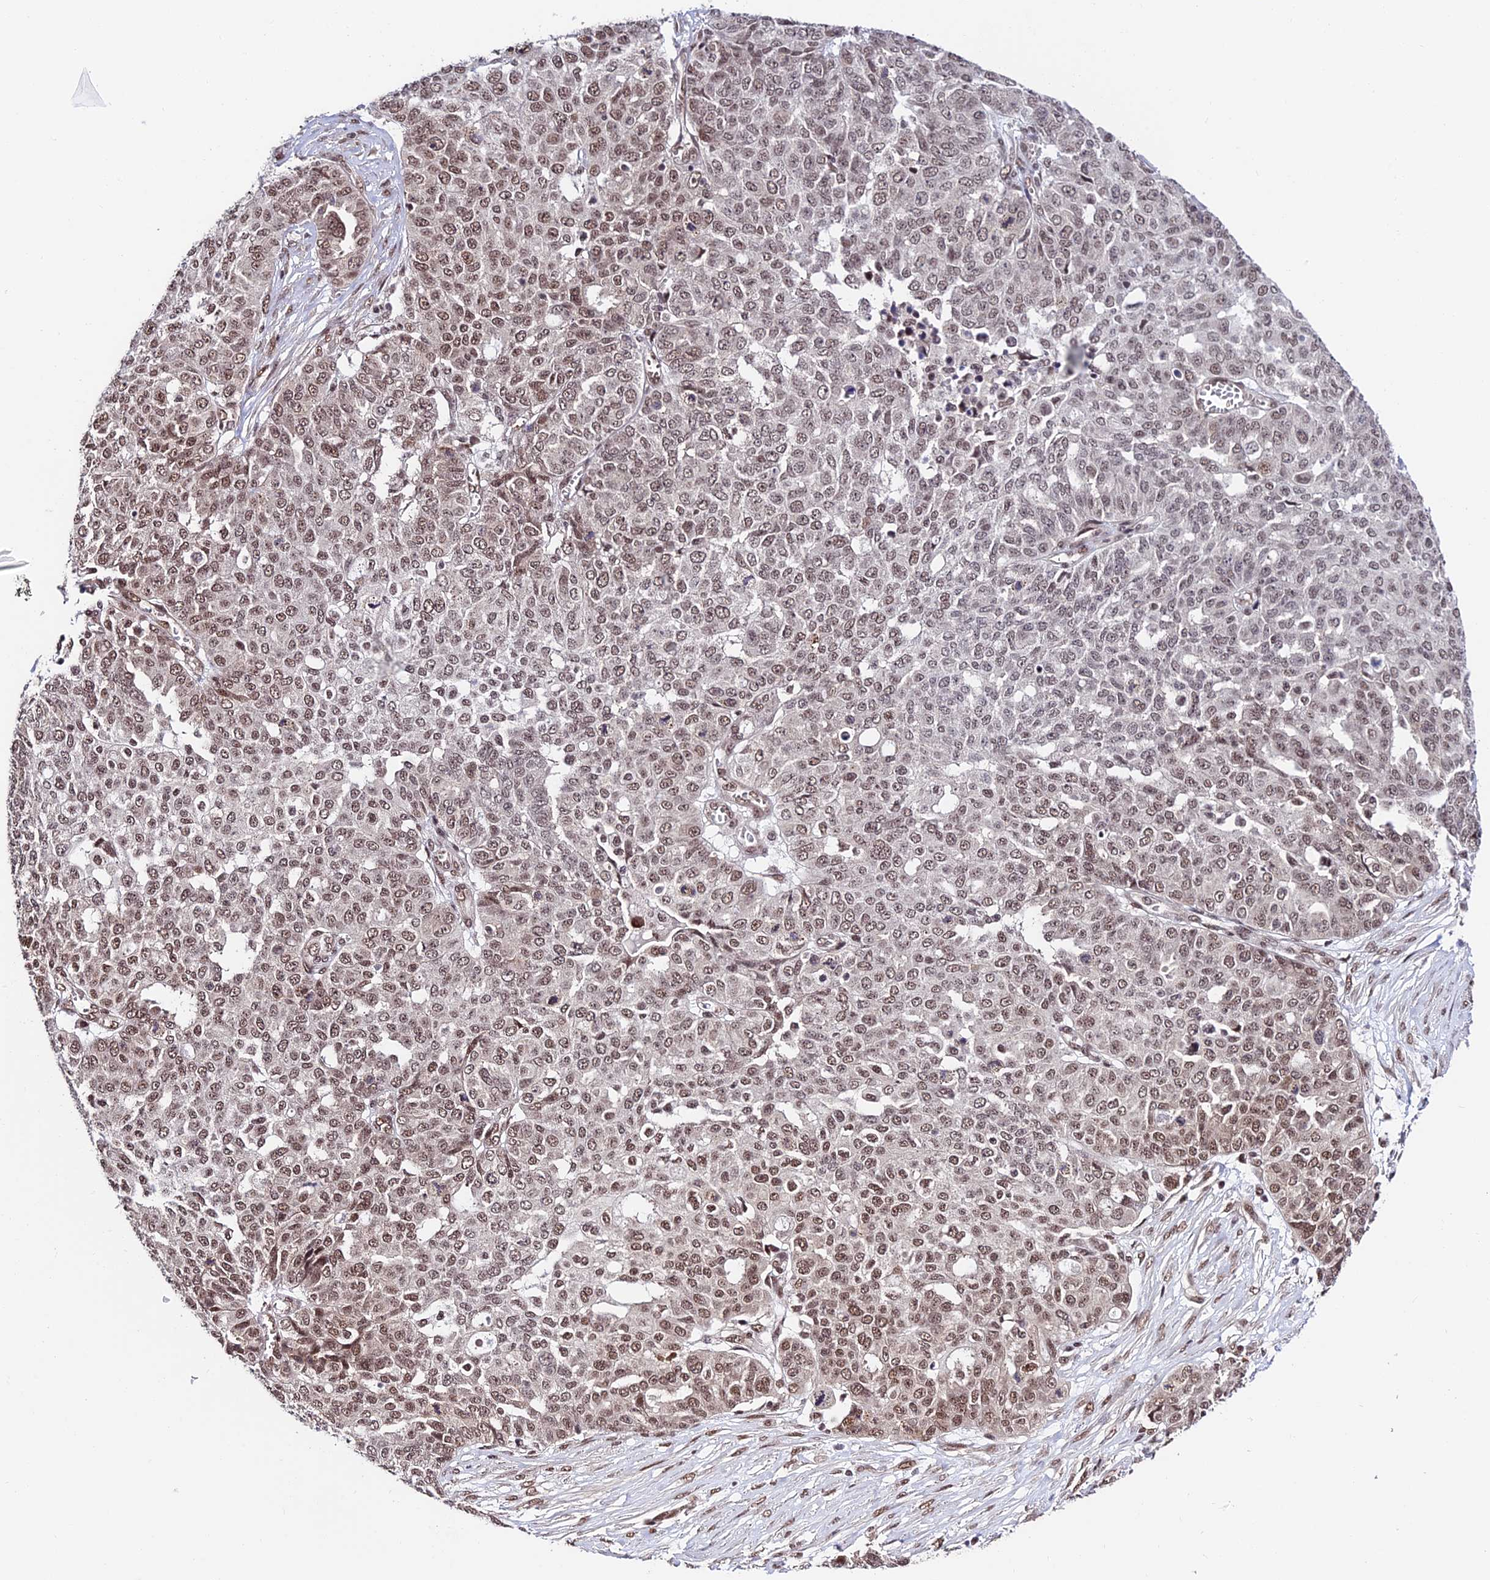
{"staining": {"intensity": "moderate", "quantity": ">75%", "location": "nuclear"}, "tissue": "ovarian cancer", "cell_type": "Tumor cells", "image_type": "cancer", "snomed": [{"axis": "morphology", "description": "Cystadenocarcinoma, serous, NOS"}, {"axis": "topography", "description": "Soft tissue"}, {"axis": "topography", "description": "Ovary"}], "caption": "Serous cystadenocarcinoma (ovarian) stained for a protein shows moderate nuclear positivity in tumor cells. (Stains: DAB (3,3'-diaminobenzidine) in brown, nuclei in blue, Microscopy: brightfield microscopy at high magnification).", "gene": "RBM42", "patient": {"sex": "female", "age": 57}}